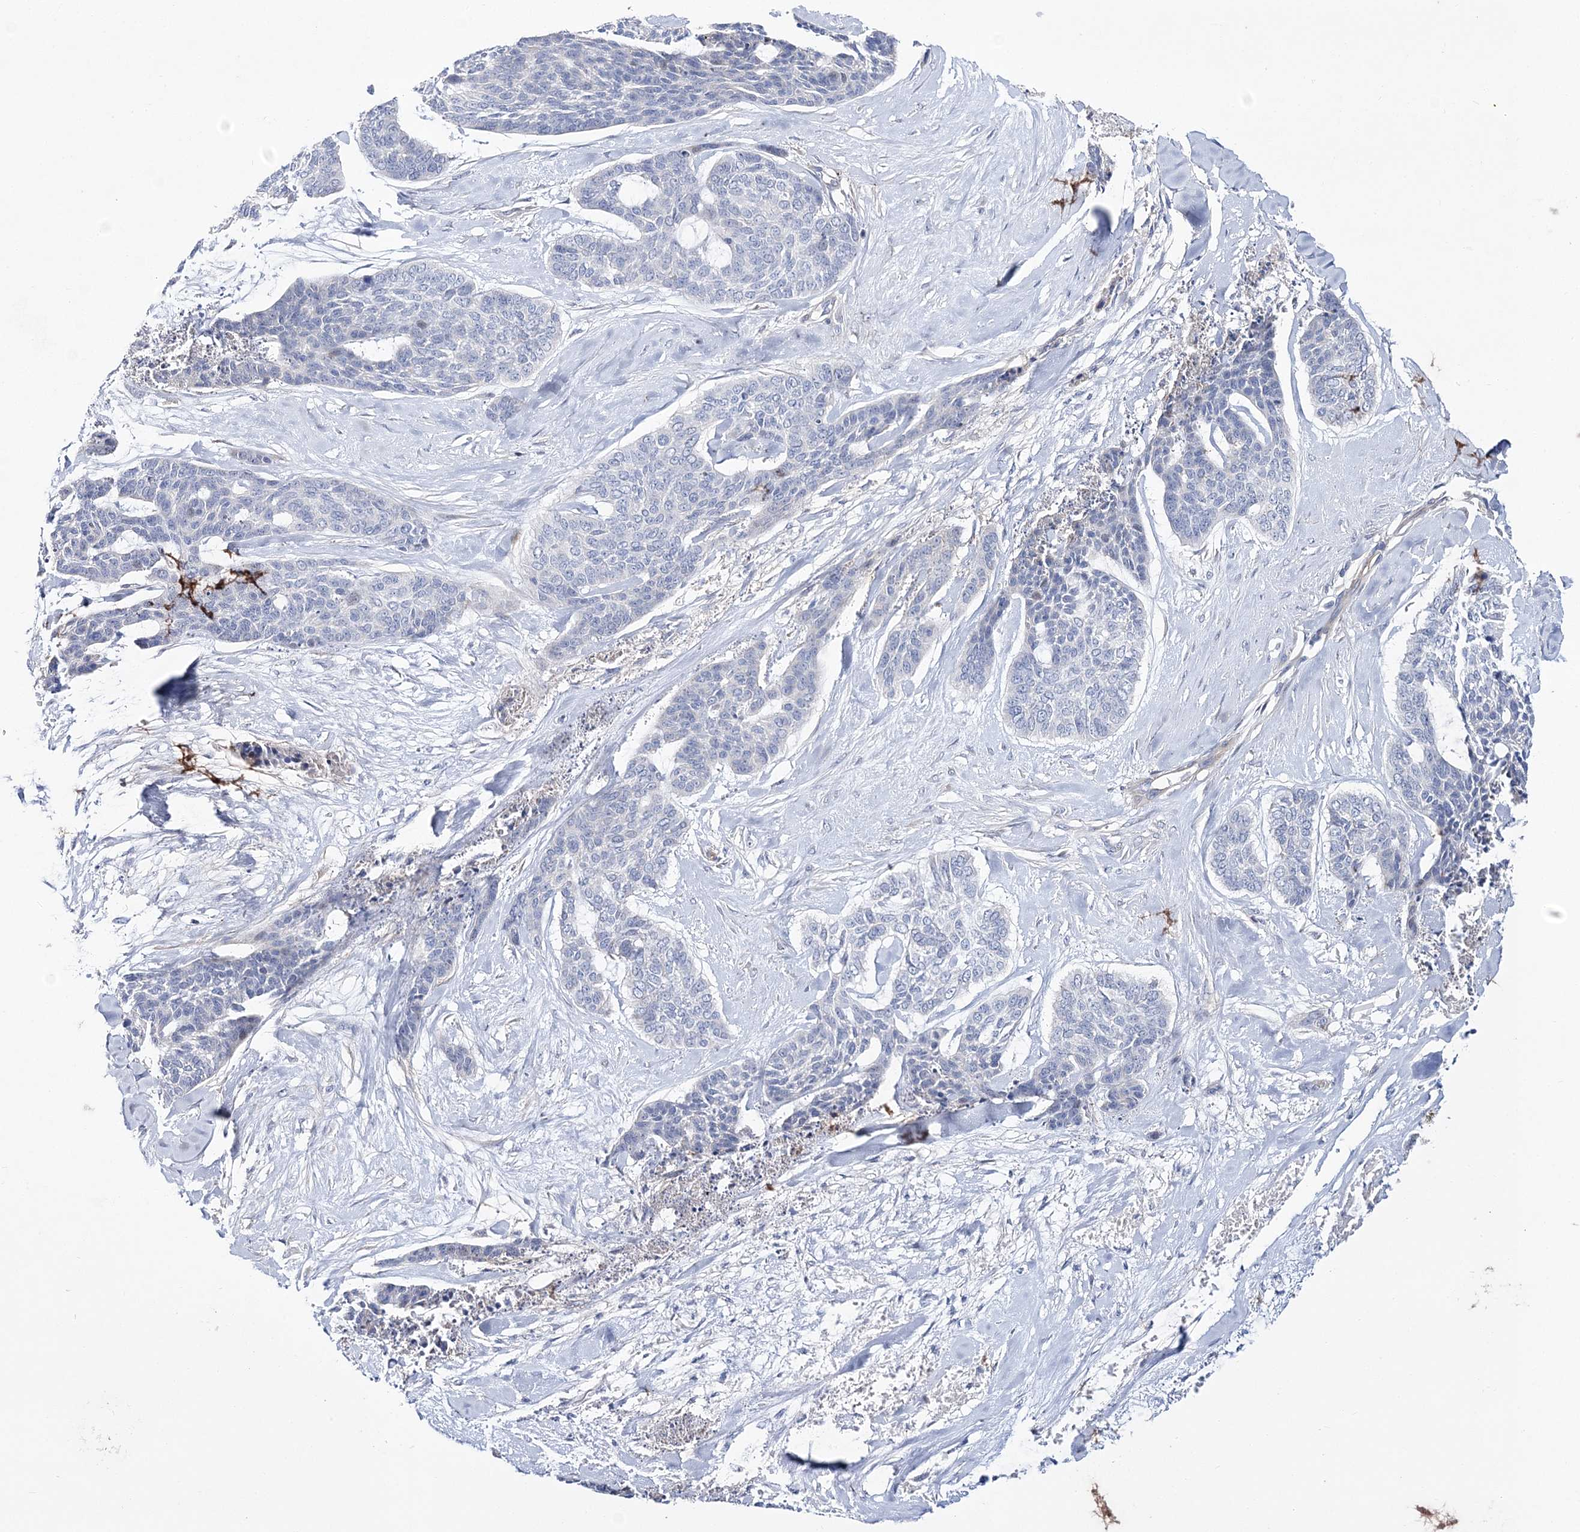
{"staining": {"intensity": "negative", "quantity": "none", "location": "none"}, "tissue": "skin cancer", "cell_type": "Tumor cells", "image_type": "cancer", "snomed": [{"axis": "morphology", "description": "Basal cell carcinoma"}, {"axis": "topography", "description": "Skin"}], "caption": "DAB (3,3'-diaminobenzidine) immunohistochemical staining of human skin cancer (basal cell carcinoma) exhibits no significant staining in tumor cells.", "gene": "ANO1", "patient": {"sex": "female", "age": 64}}